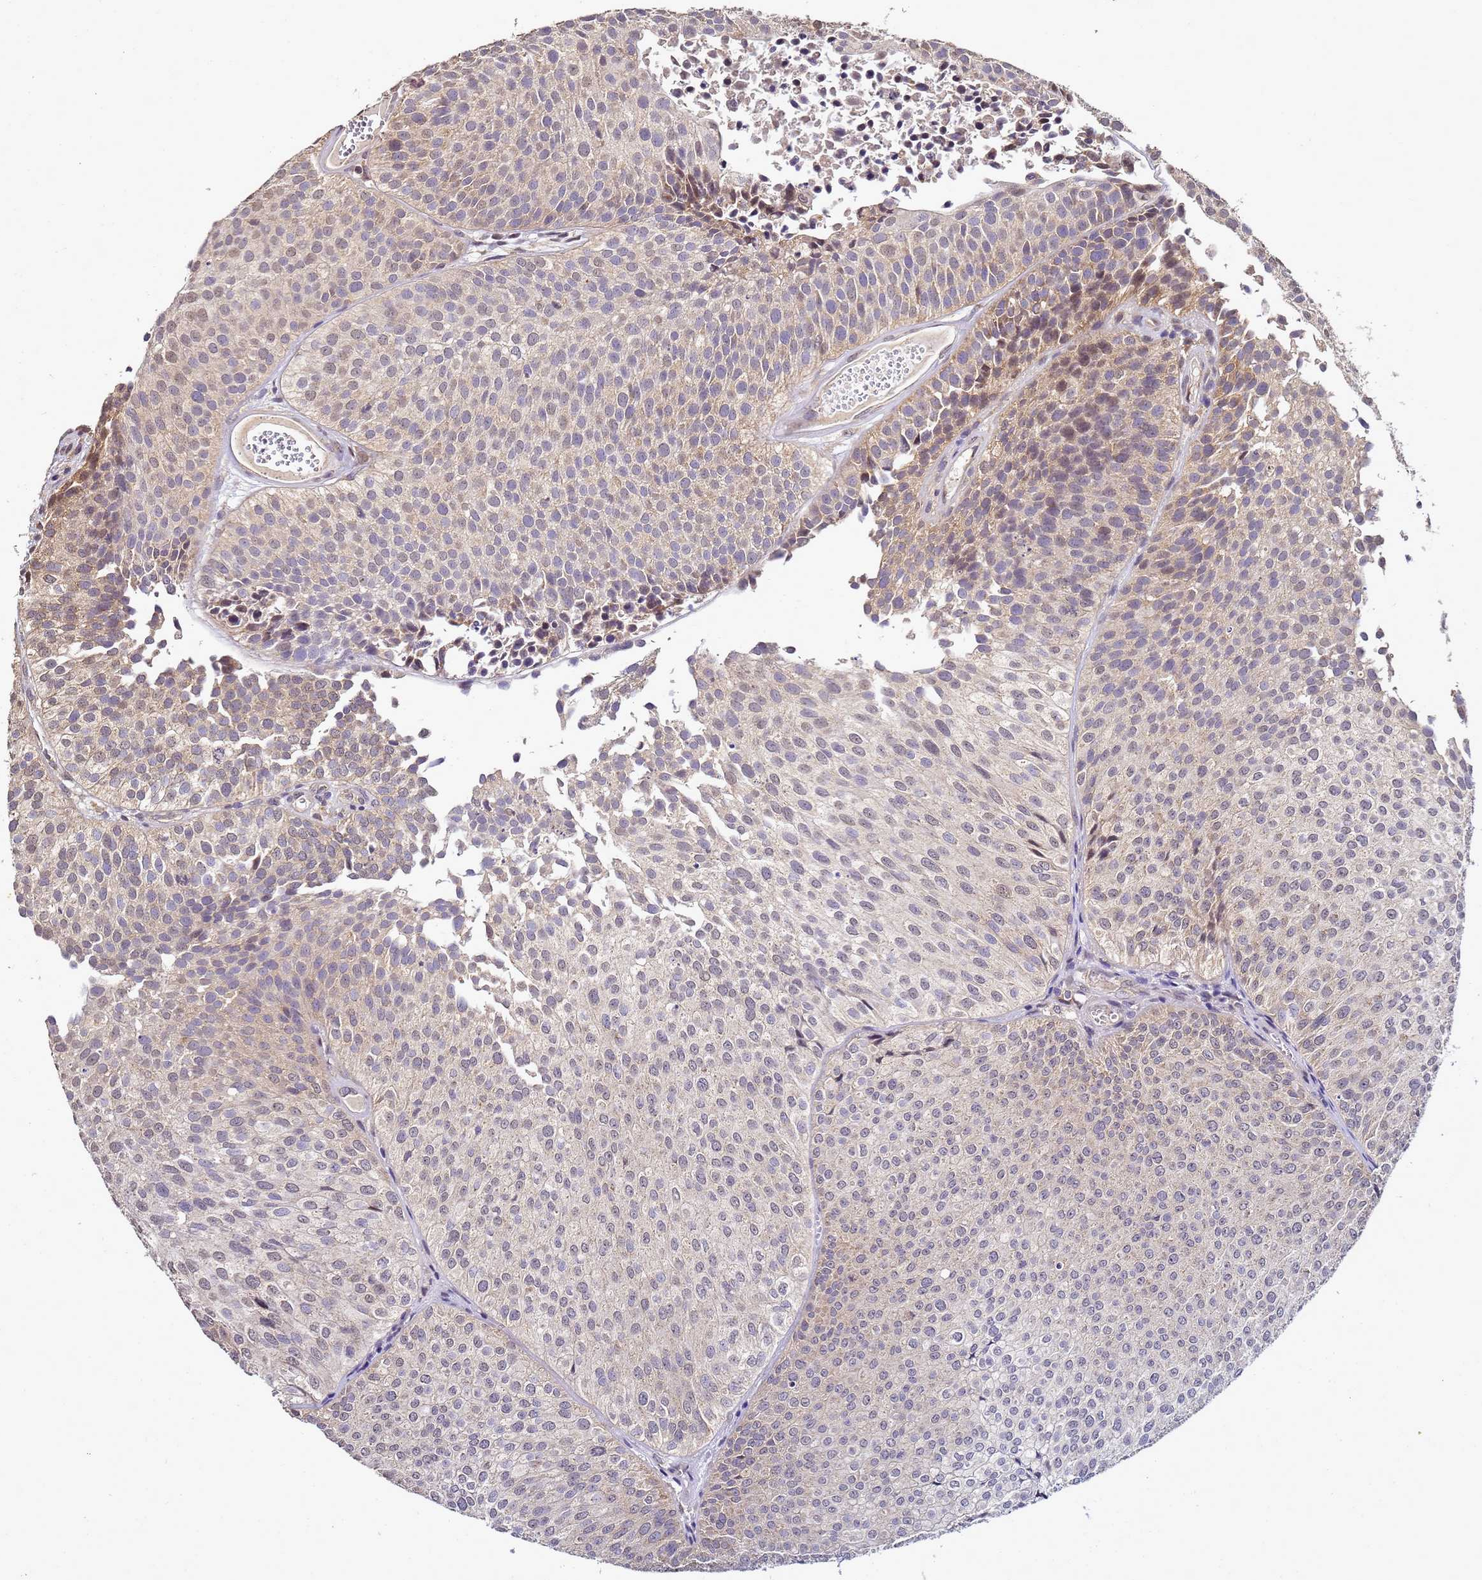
{"staining": {"intensity": "weak", "quantity": "25%-75%", "location": "cytoplasmic/membranous,nuclear"}, "tissue": "urothelial cancer", "cell_type": "Tumor cells", "image_type": "cancer", "snomed": [{"axis": "morphology", "description": "Urothelial carcinoma, Low grade"}, {"axis": "topography", "description": "Urinary bladder"}], "caption": "Immunohistochemistry (IHC) (DAB (3,3'-diaminobenzidine)) staining of urothelial carcinoma (low-grade) reveals weak cytoplasmic/membranous and nuclear protein staining in about 25%-75% of tumor cells.", "gene": "ANKRD17", "patient": {"sex": "male", "age": 84}}